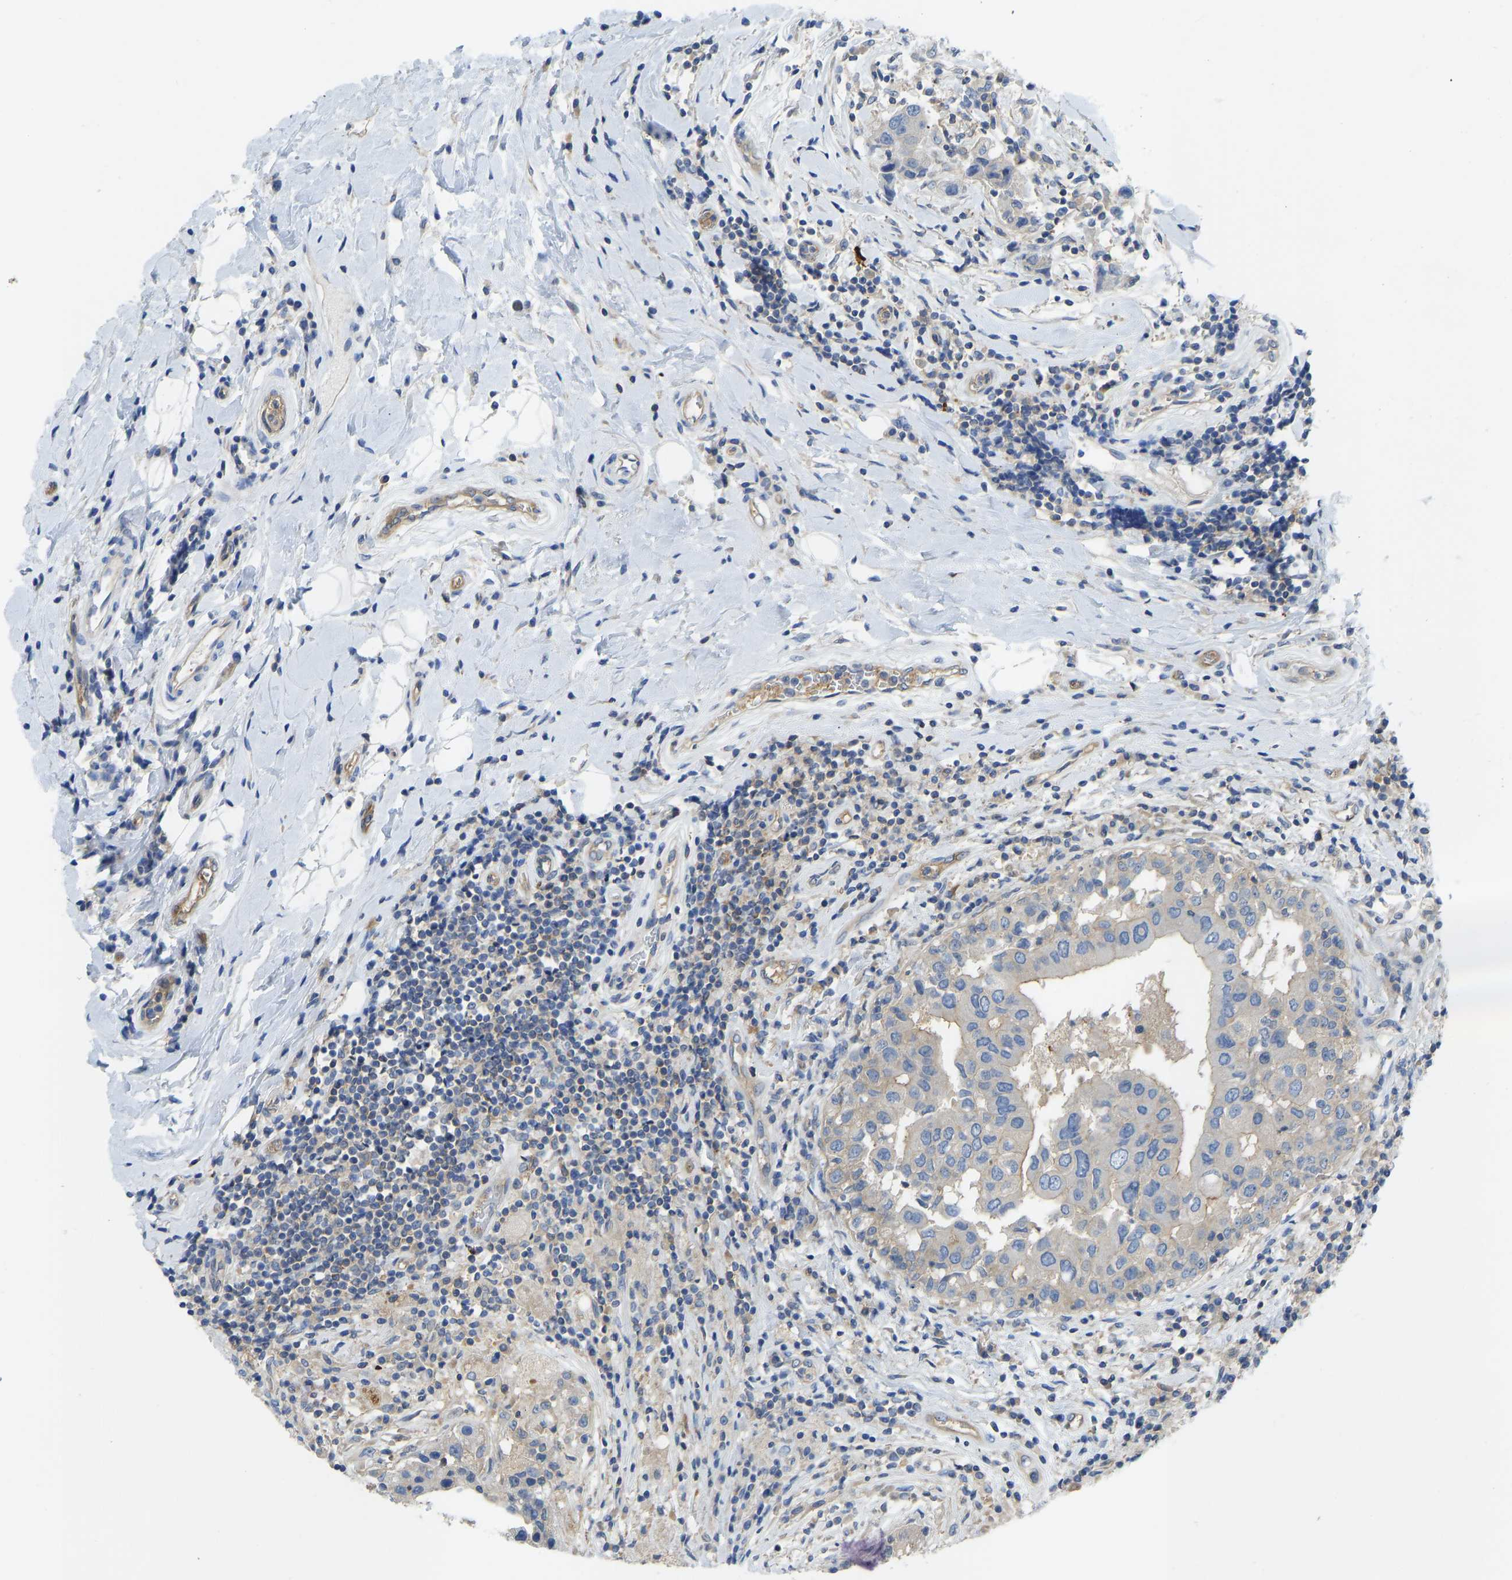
{"staining": {"intensity": "weak", "quantity": "<25%", "location": "cytoplasmic/membranous"}, "tissue": "breast cancer", "cell_type": "Tumor cells", "image_type": "cancer", "snomed": [{"axis": "morphology", "description": "Duct carcinoma"}, {"axis": "topography", "description": "Breast"}], "caption": "A high-resolution image shows IHC staining of invasive ductal carcinoma (breast), which displays no significant positivity in tumor cells.", "gene": "PPP3CA", "patient": {"sex": "female", "age": 27}}